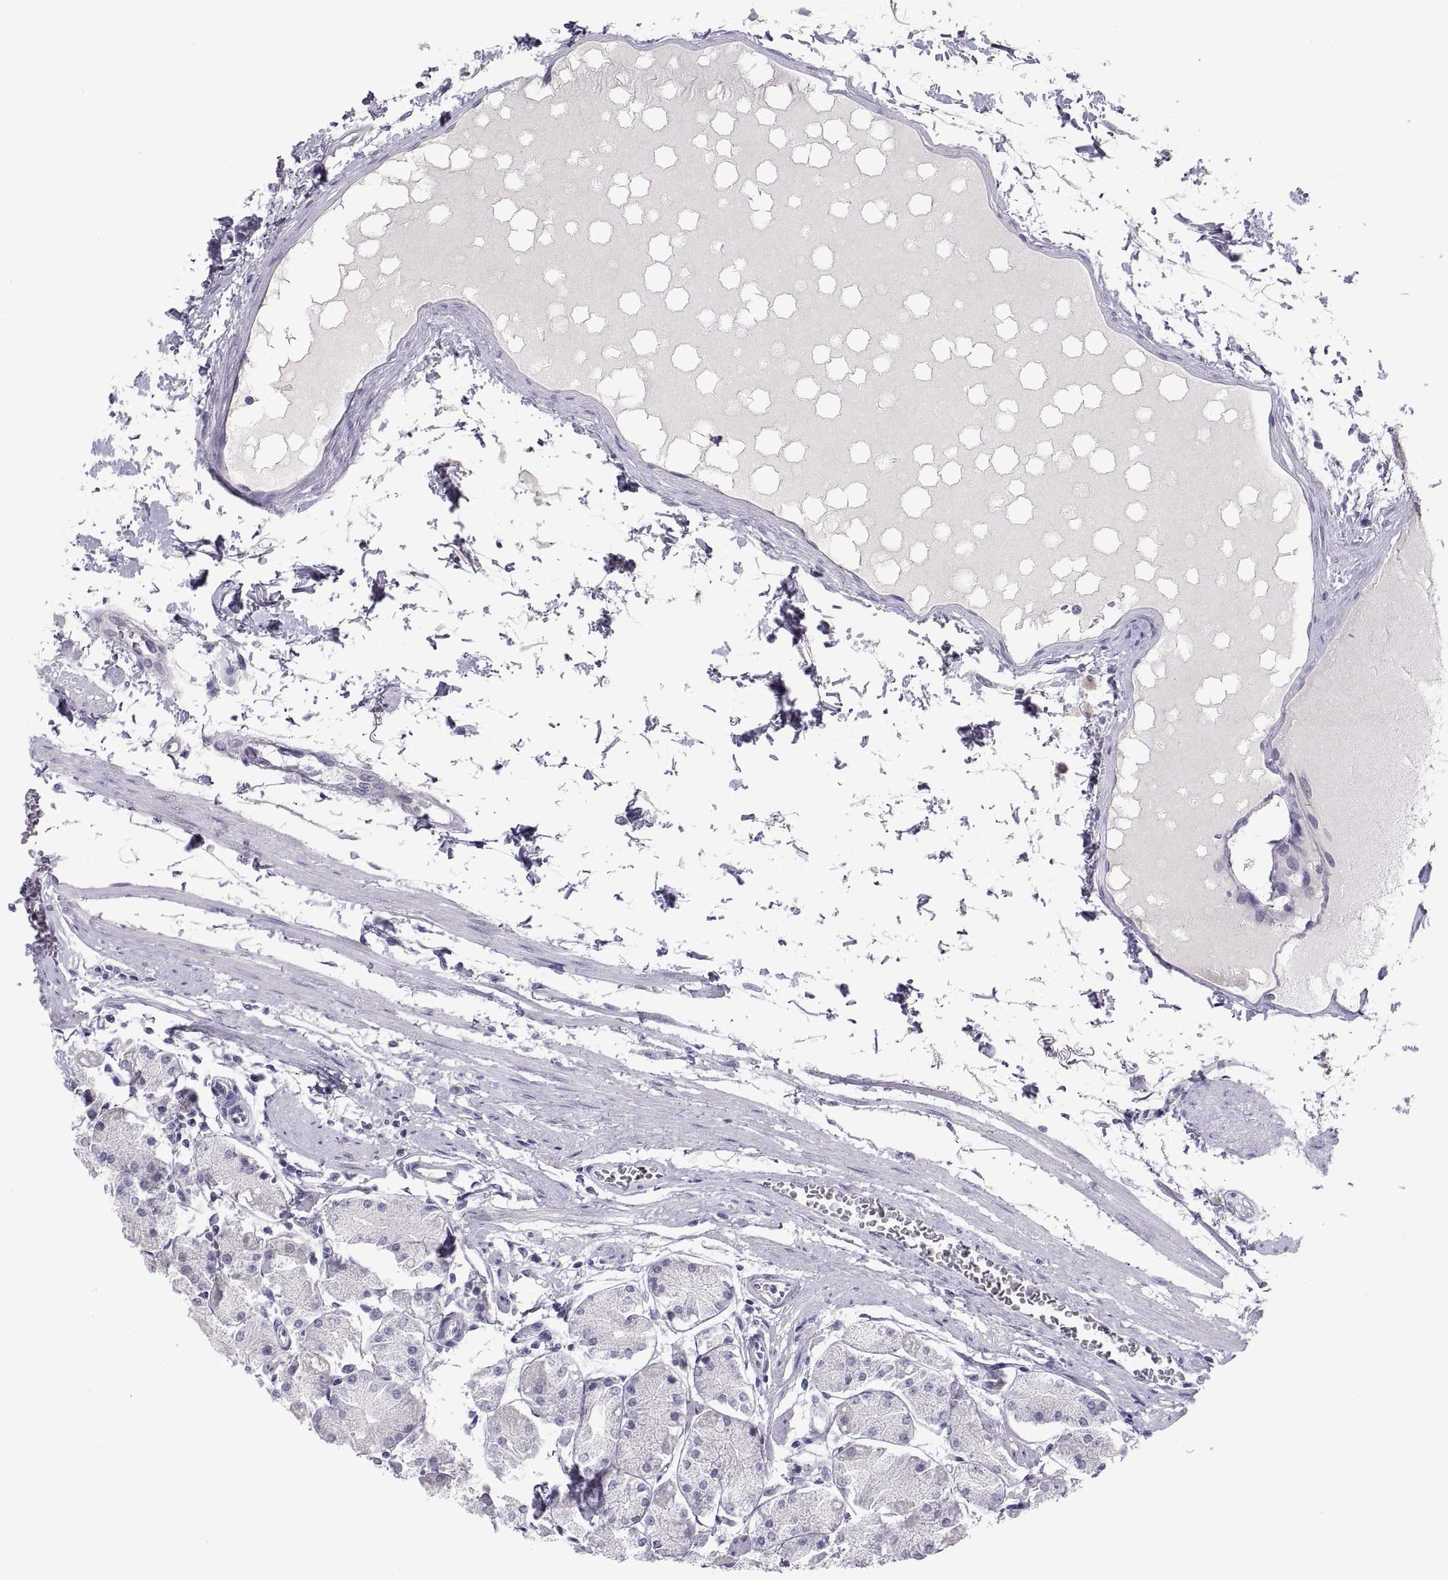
{"staining": {"intensity": "negative", "quantity": "none", "location": "none"}, "tissue": "stomach", "cell_type": "Glandular cells", "image_type": "normal", "snomed": [{"axis": "morphology", "description": "Normal tissue, NOS"}, {"axis": "topography", "description": "Stomach, upper"}], "caption": "Human stomach stained for a protein using immunohistochemistry (IHC) reveals no staining in glandular cells.", "gene": "TEX13A", "patient": {"sex": "male", "age": 60}}